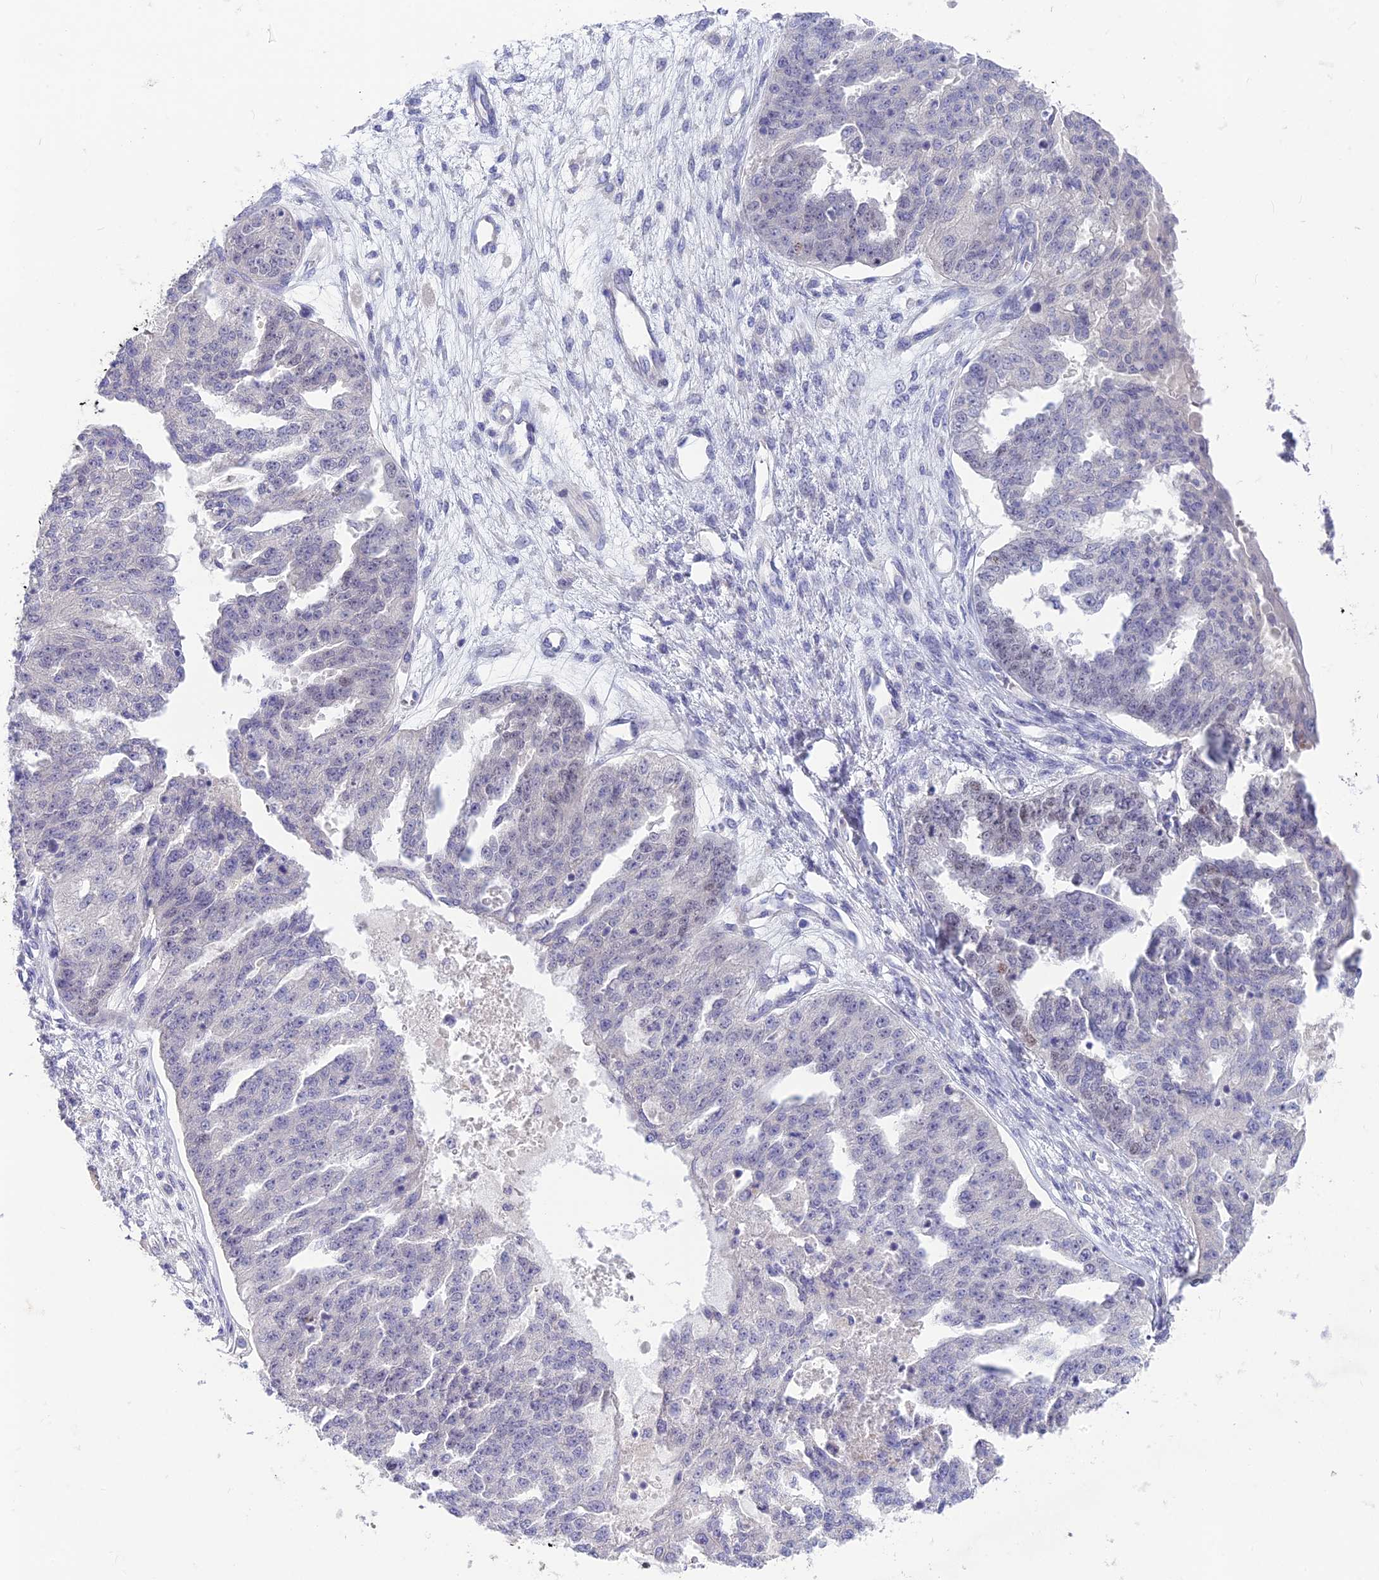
{"staining": {"intensity": "negative", "quantity": "none", "location": "none"}, "tissue": "ovarian cancer", "cell_type": "Tumor cells", "image_type": "cancer", "snomed": [{"axis": "morphology", "description": "Cystadenocarcinoma, serous, NOS"}, {"axis": "topography", "description": "Ovary"}], "caption": "Ovarian cancer (serous cystadenocarcinoma) was stained to show a protein in brown. There is no significant expression in tumor cells. The staining is performed using DAB brown chromogen with nuclei counter-stained in using hematoxylin.", "gene": "SNTN", "patient": {"sex": "female", "age": 58}}